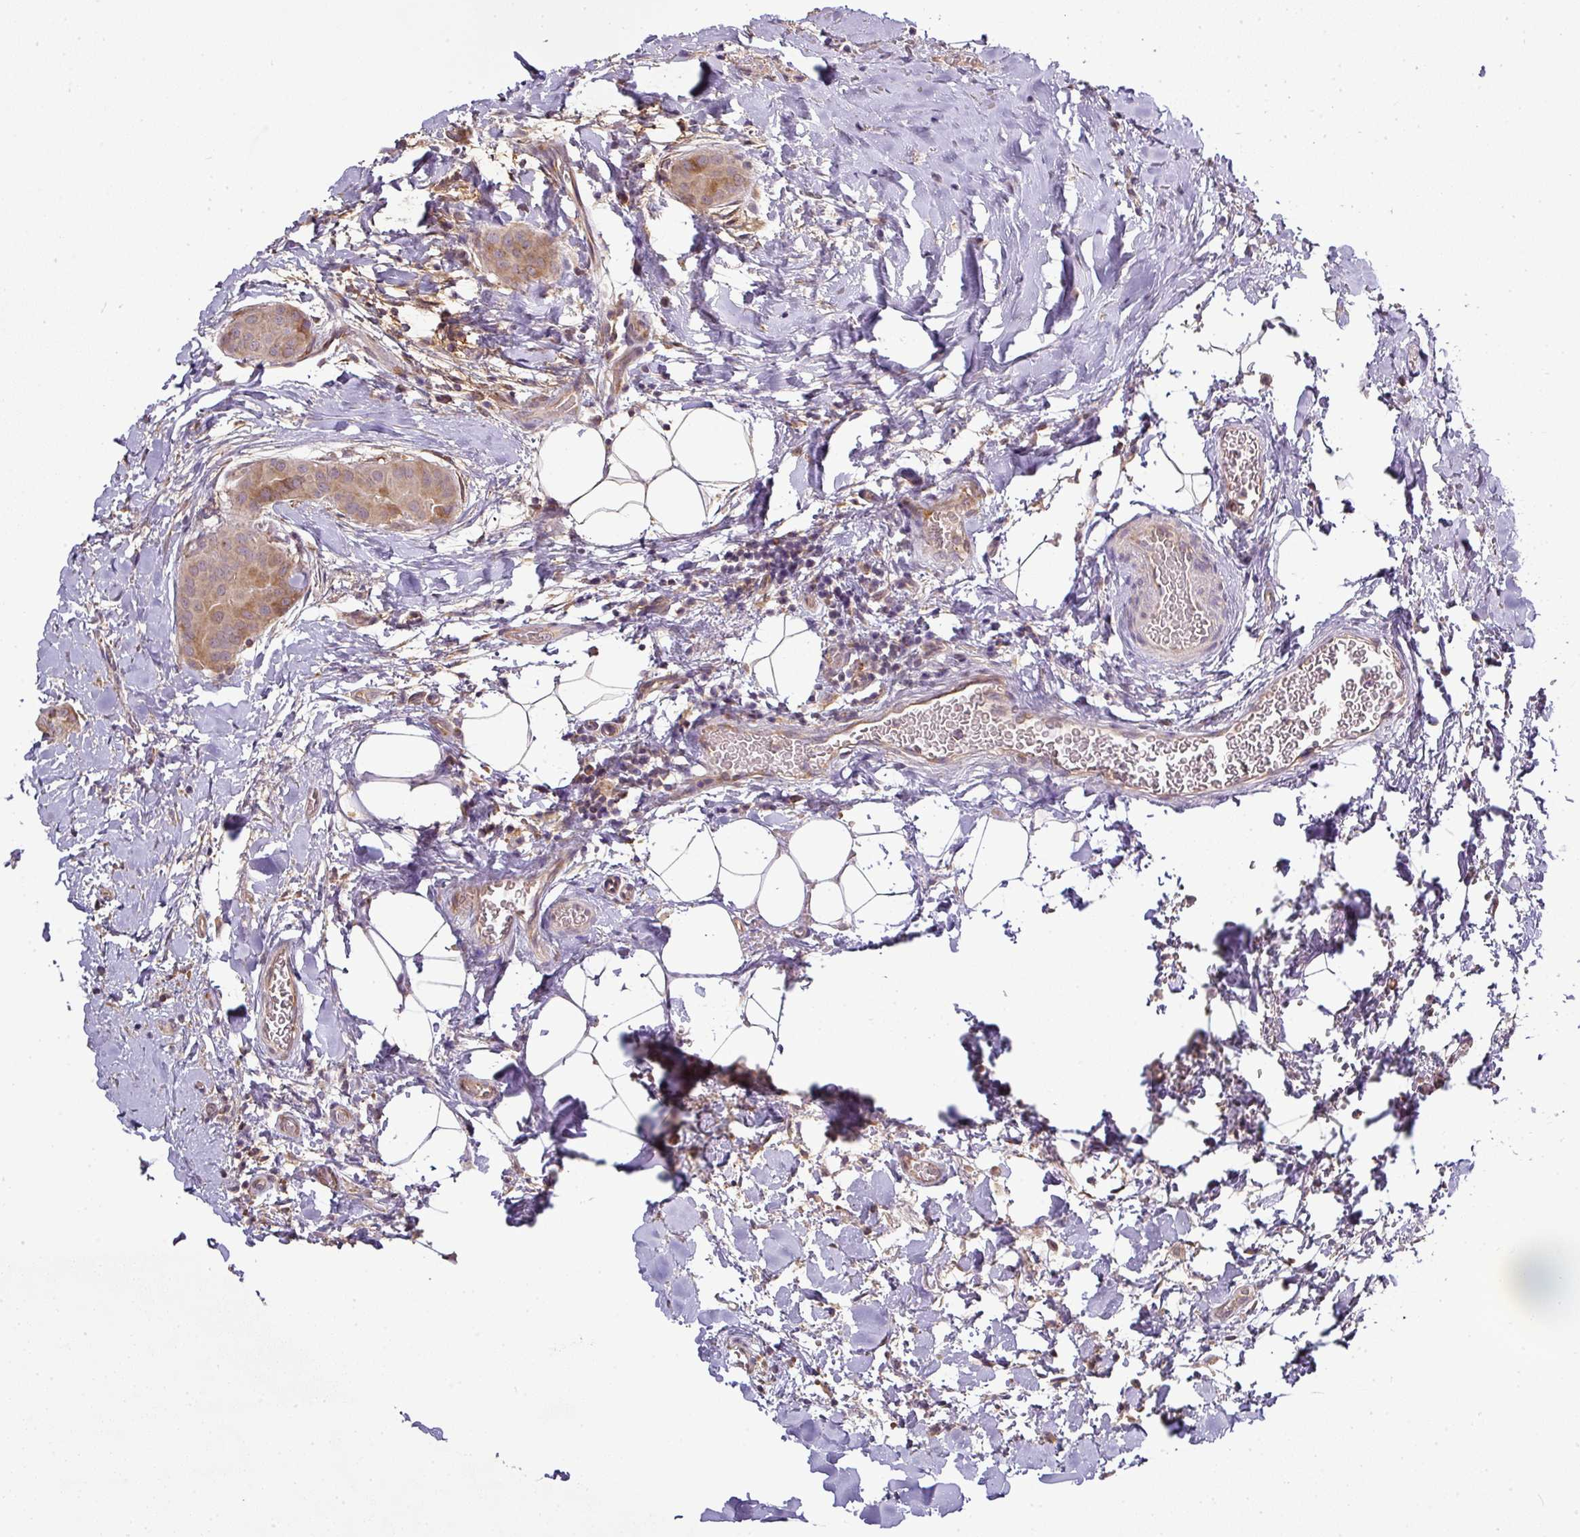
{"staining": {"intensity": "weak", "quantity": ">75%", "location": "cytoplasmic/membranous"}, "tissue": "thyroid cancer", "cell_type": "Tumor cells", "image_type": "cancer", "snomed": [{"axis": "morphology", "description": "Papillary adenocarcinoma, NOS"}, {"axis": "topography", "description": "Thyroid gland"}], "caption": "A micrograph showing weak cytoplasmic/membranous staining in approximately >75% of tumor cells in thyroid cancer, as visualized by brown immunohistochemical staining.", "gene": "GALP", "patient": {"sex": "male", "age": 33}}